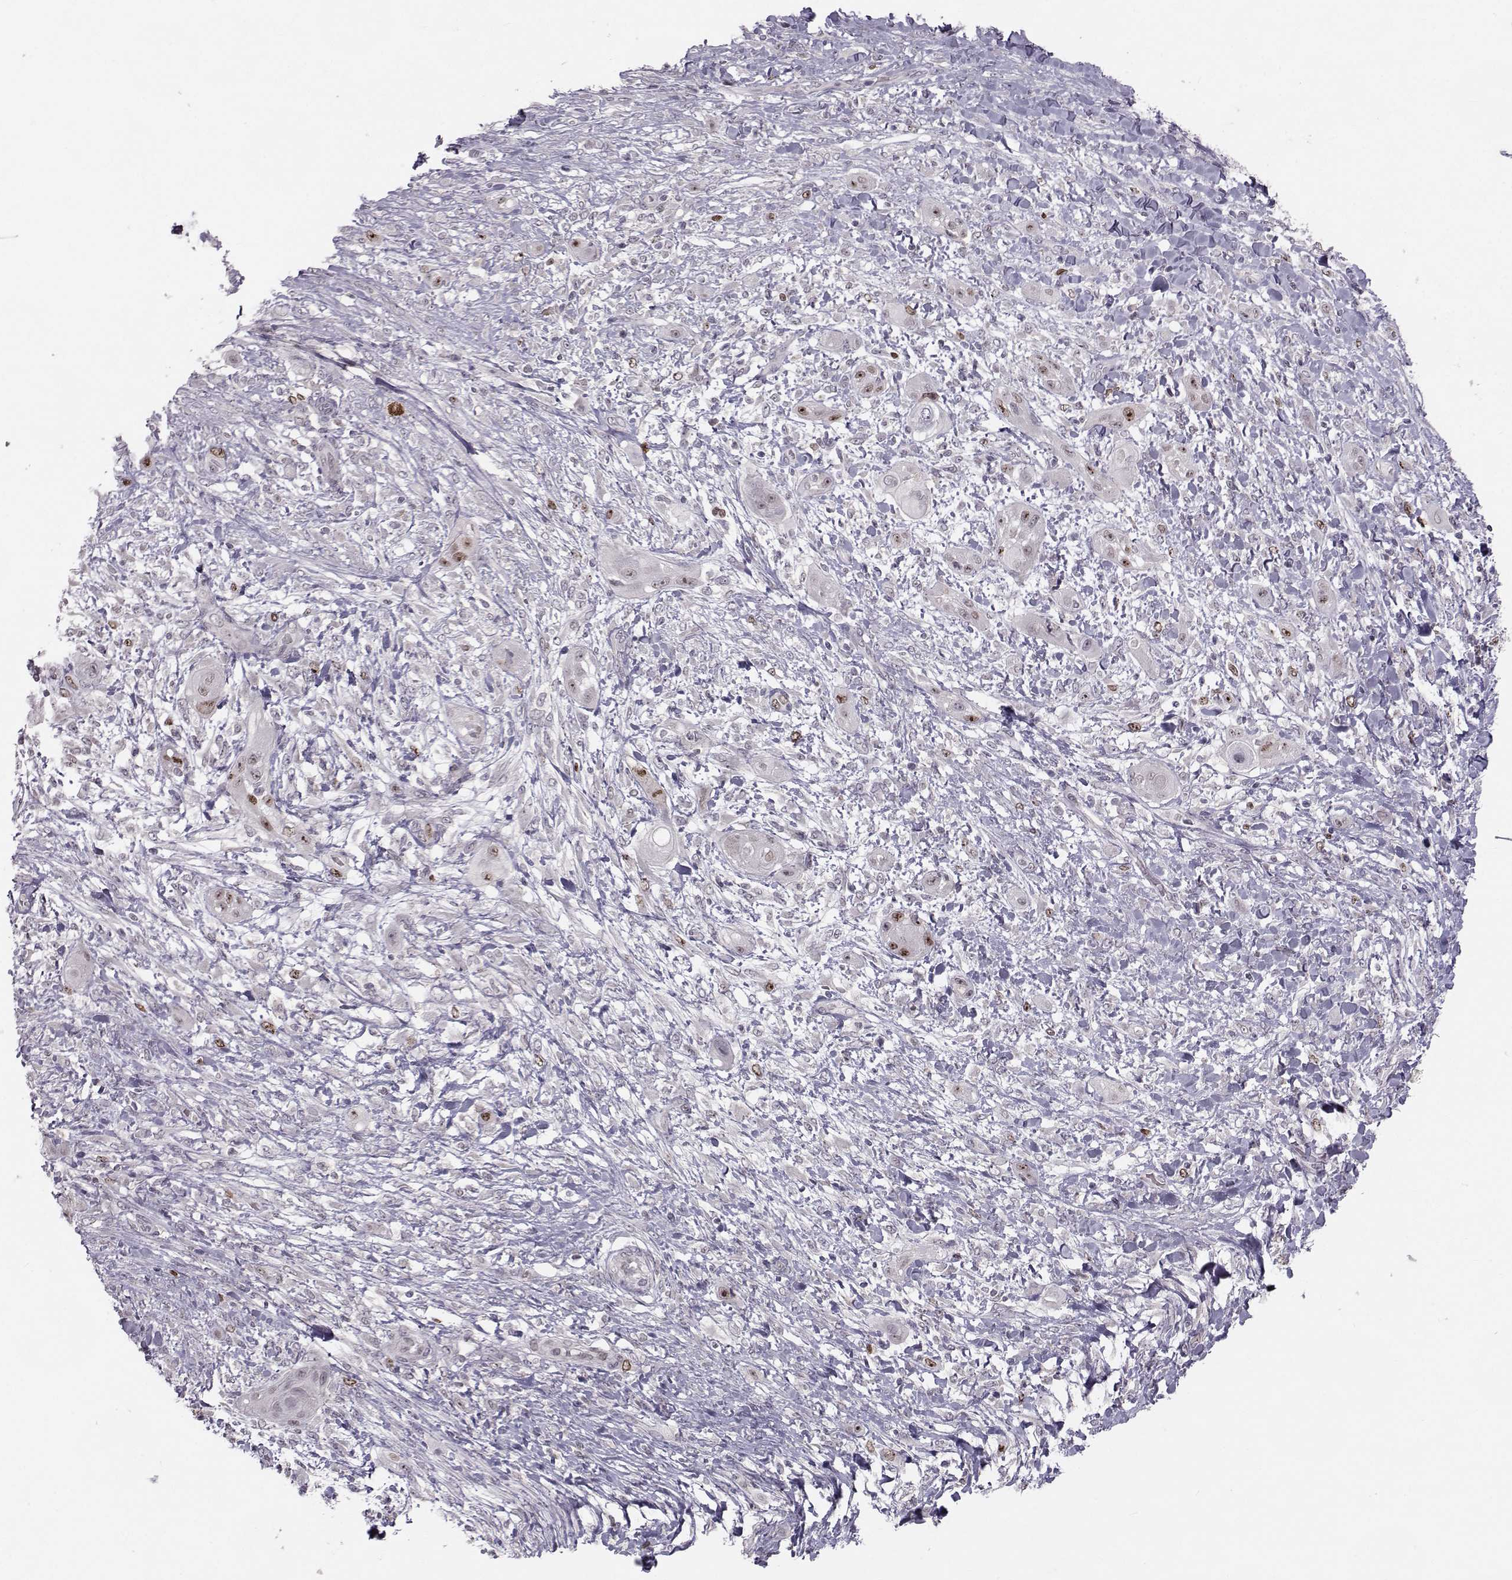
{"staining": {"intensity": "moderate", "quantity": "<25%", "location": "nuclear"}, "tissue": "skin cancer", "cell_type": "Tumor cells", "image_type": "cancer", "snomed": [{"axis": "morphology", "description": "Squamous cell carcinoma, NOS"}, {"axis": "topography", "description": "Skin"}], "caption": "A photomicrograph showing moderate nuclear staining in about <25% of tumor cells in squamous cell carcinoma (skin), as visualized by brown immunohistochemical staining.", "gene": "LRP8", "patient": {"sex": "male", "age": 62}}